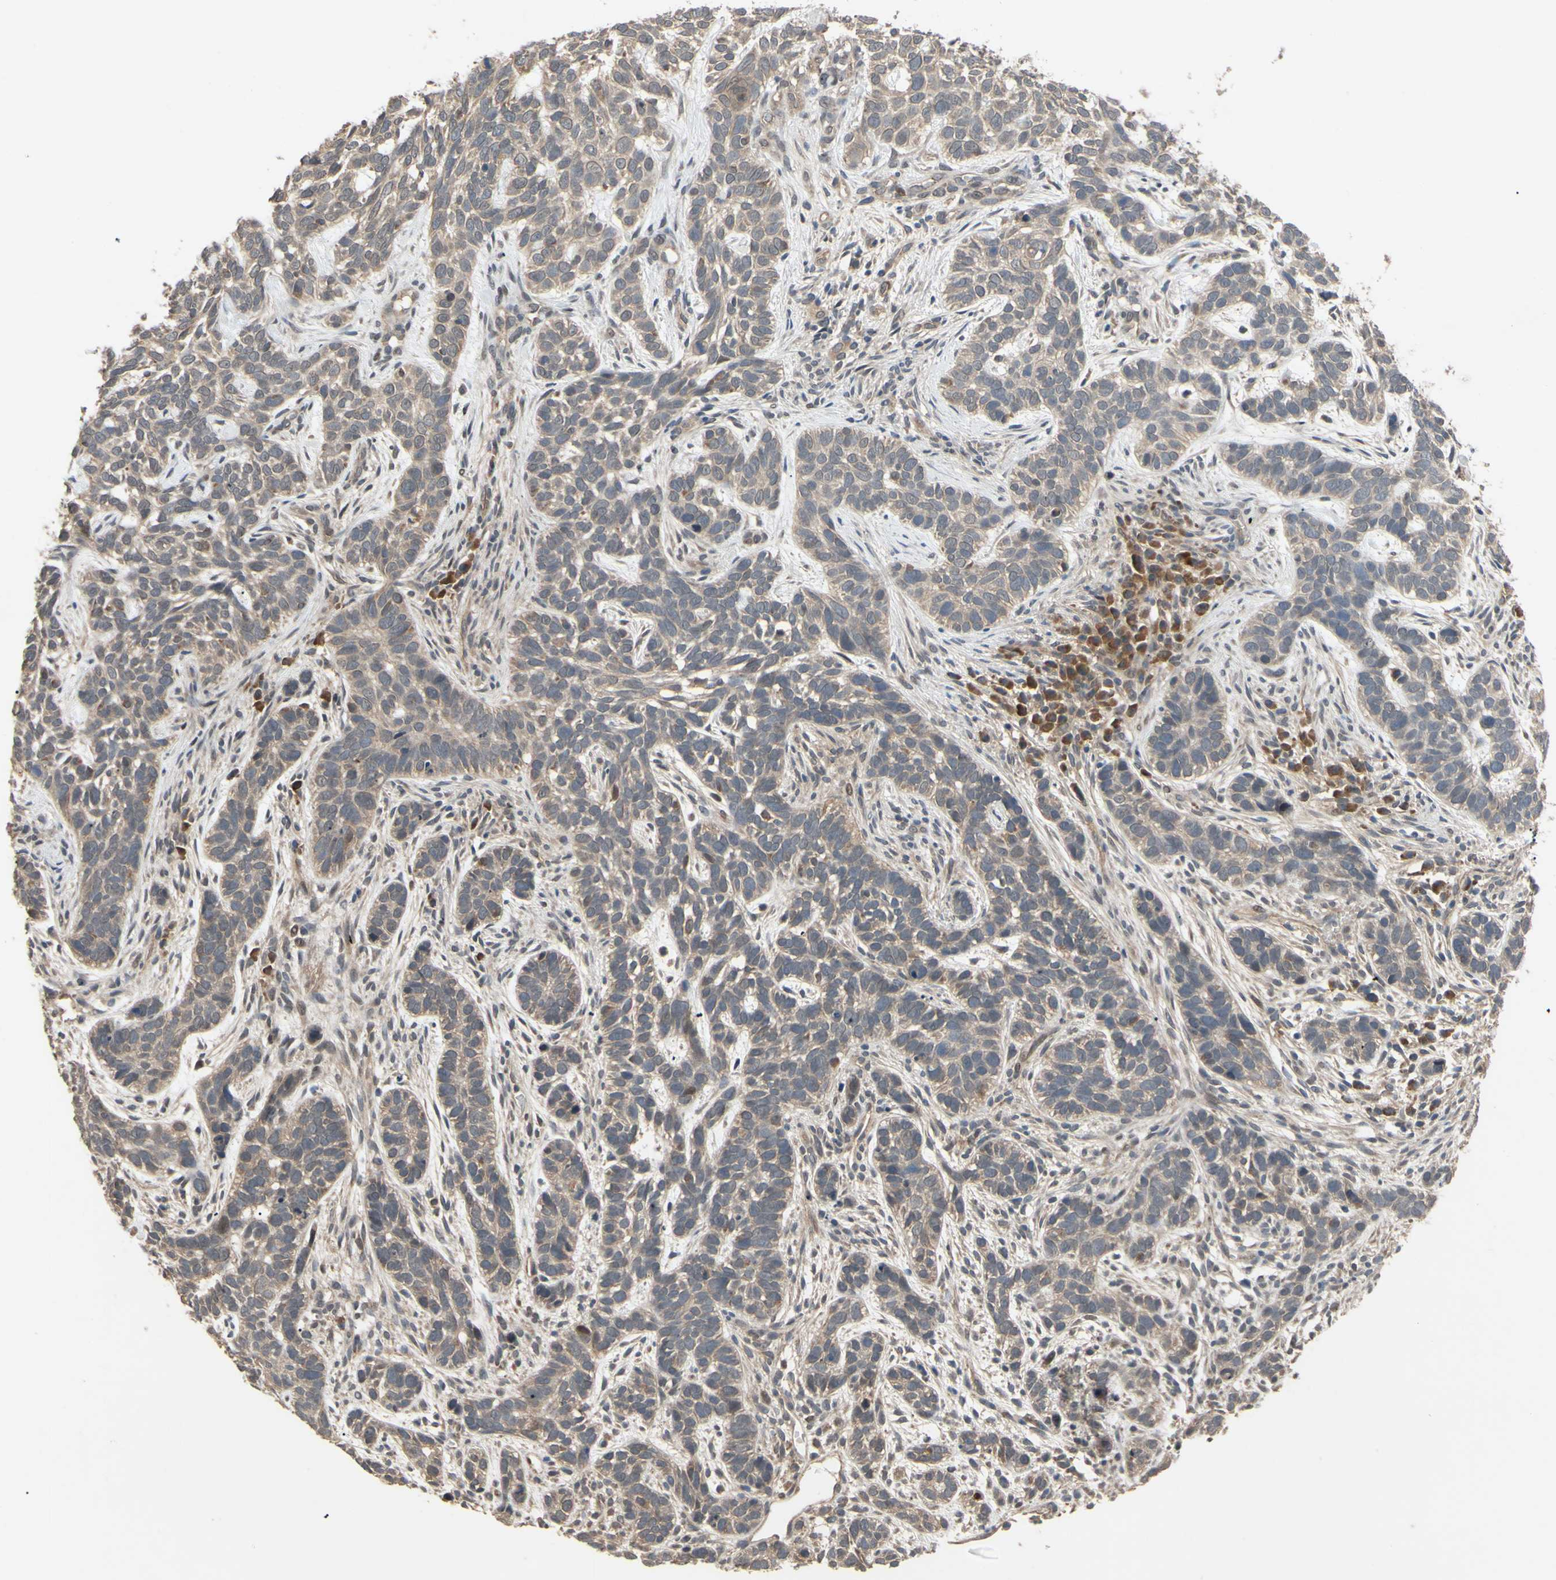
{"staining": {"intensity": "weak", "quantity": ">75%", "location": "cytoplasmic/membranous"}, "tissue": "skin cancer", "cell_type": "Tumor cells", "image_type": "cancer", "snomed": [{"axis": "morphology", "description": "Basal cell carcinoma"}, {"axis": "topography", "description": "Skin"}], "caption": "Immunohistochemical staining of skin cancer displays low levels of weak cytoplasmic/membranous protein staining in about >75% of tumor cells.", "gene": "CD164", "patient": {"sex": "male", "age": 87}}